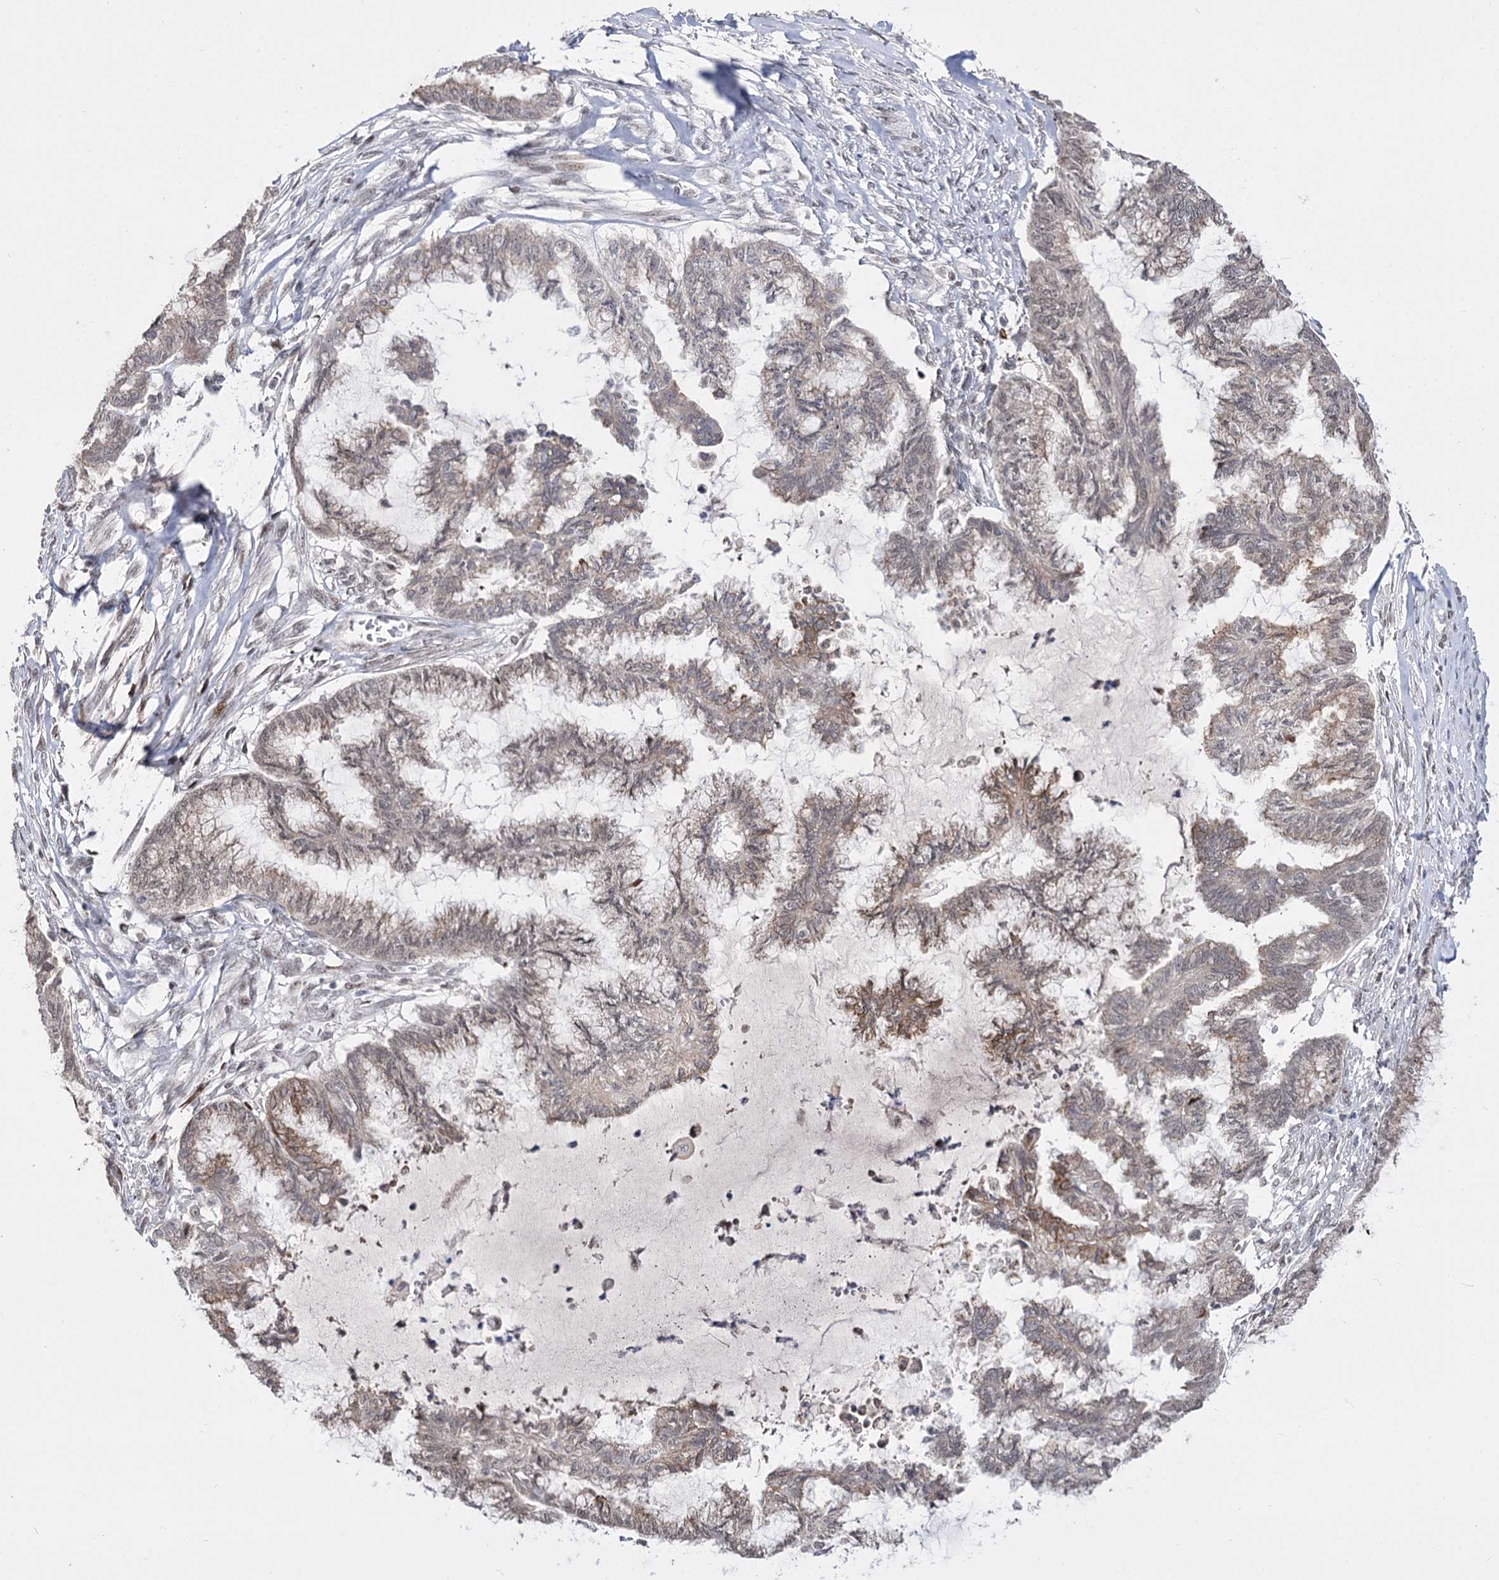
{"staining": {"intensity": "weak", "quantity": ">75%", "location": "cytoplasmic/membranous"}, "tissue": "endometrial cancer", "cell_type": "Tumor cells", "image_type": "cancer", "snomed": [{"axis": "morphology", "description": "Adenocarcinoma, NOS"}, {"axis": "topography", "description": "Endometrium"}], "caption": "Immunohistochemical staining of endometrial adenocarcinoma displays low levels of weak cytoplasmic/membranous staining in approximately >75% of tumor cells.", "gene": "STOX1", "patient": {"sex": "female", "age": 86}}